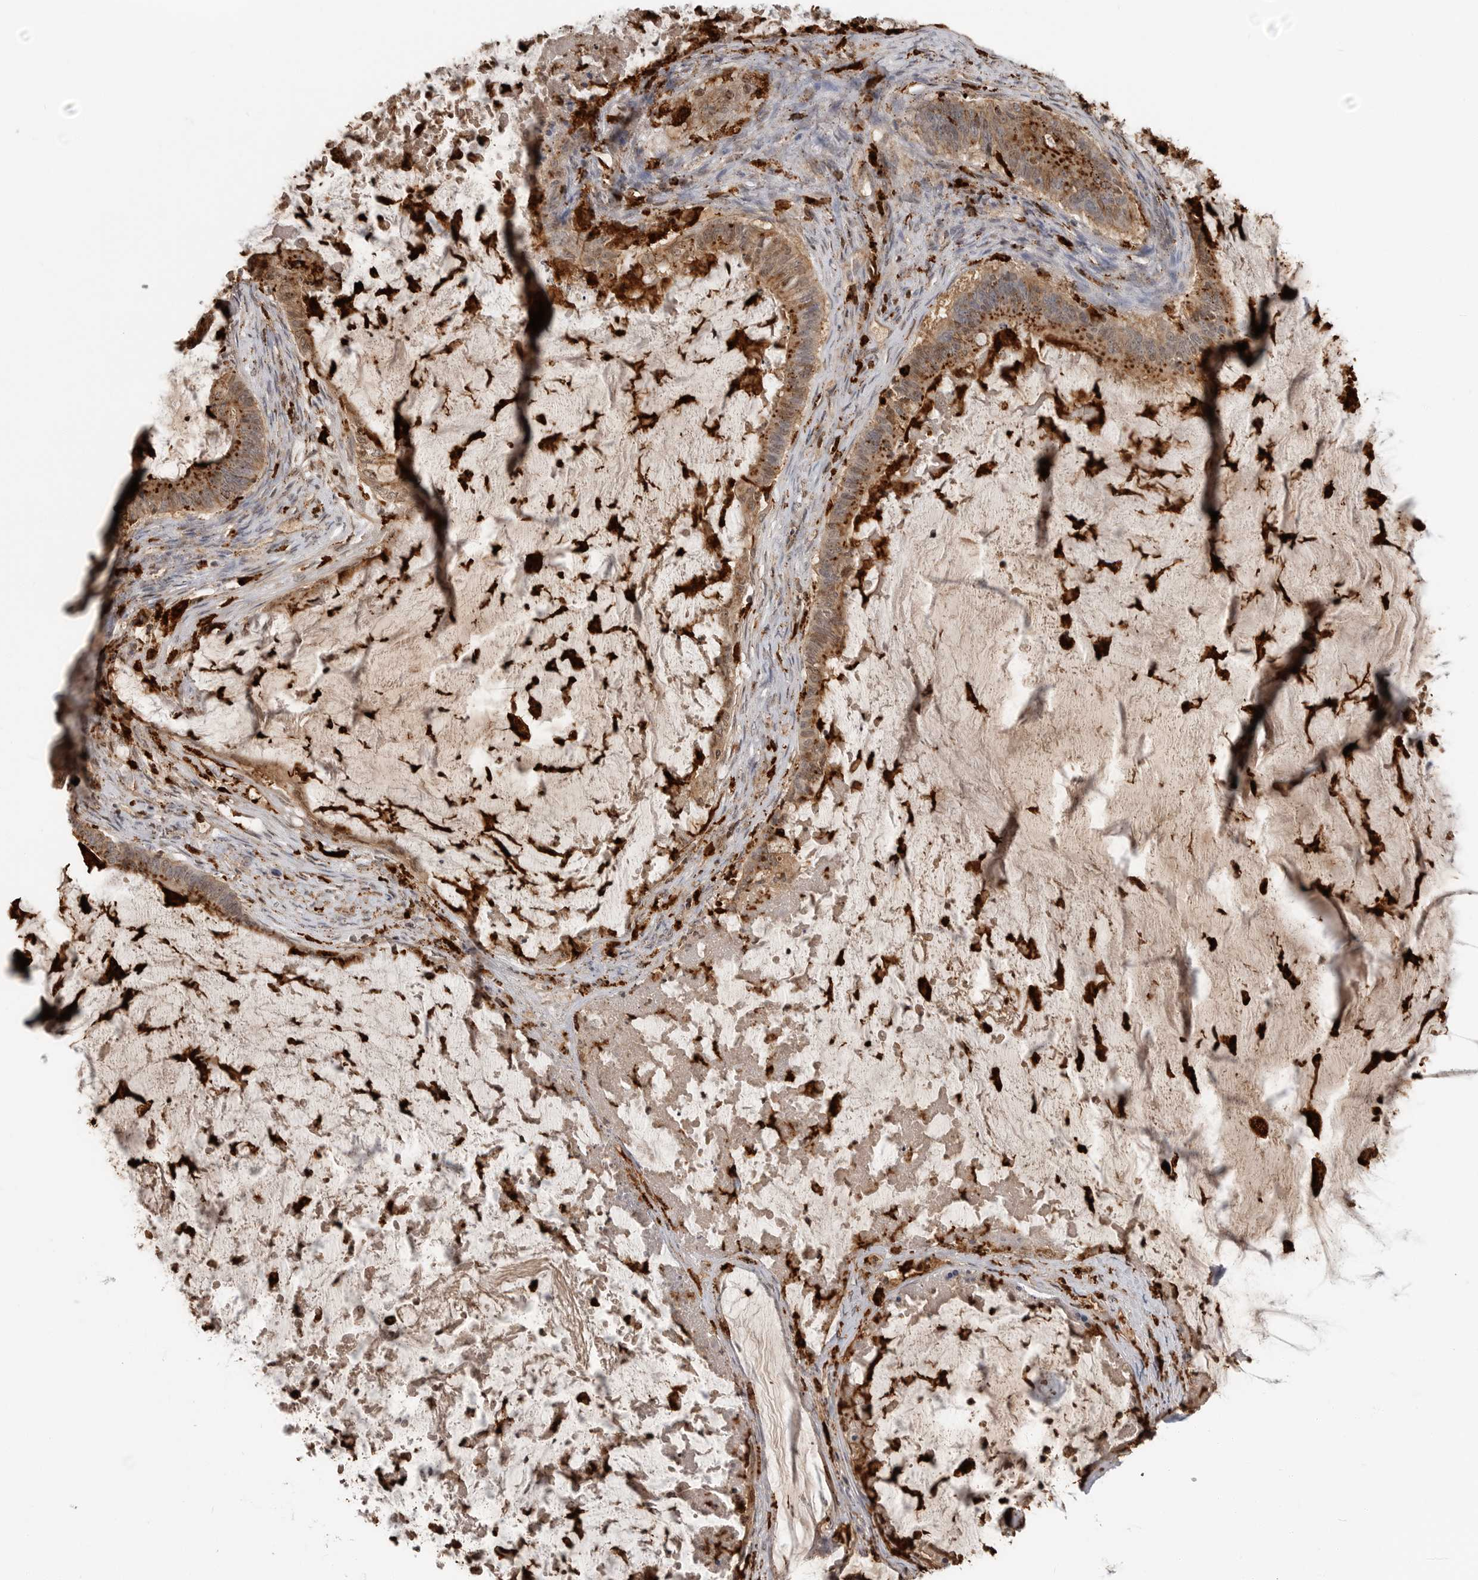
{"staining": {"intensity": "moderate", "quantity": ">75%", "location": "cytoplasmic/membranous"}, "tissue": "ovarian cancer", "cell_type": "Tumor cells", "image_type": "cancer", "snomed": [{"axis": "morphology", "description": "Cystadenocarcinoma, mucinous, NOS"}, {"axis": "topography", "description": "Ovary"}], "caption": "IHC of human mucinous cystadenocarcinoma (ovarian) shows medium levels of moderate cytoplasmic/membranous staining in approximately >75% of tumor cells.", "gene": "IFI30", "patient": {"sex": "female", "age": 61}}